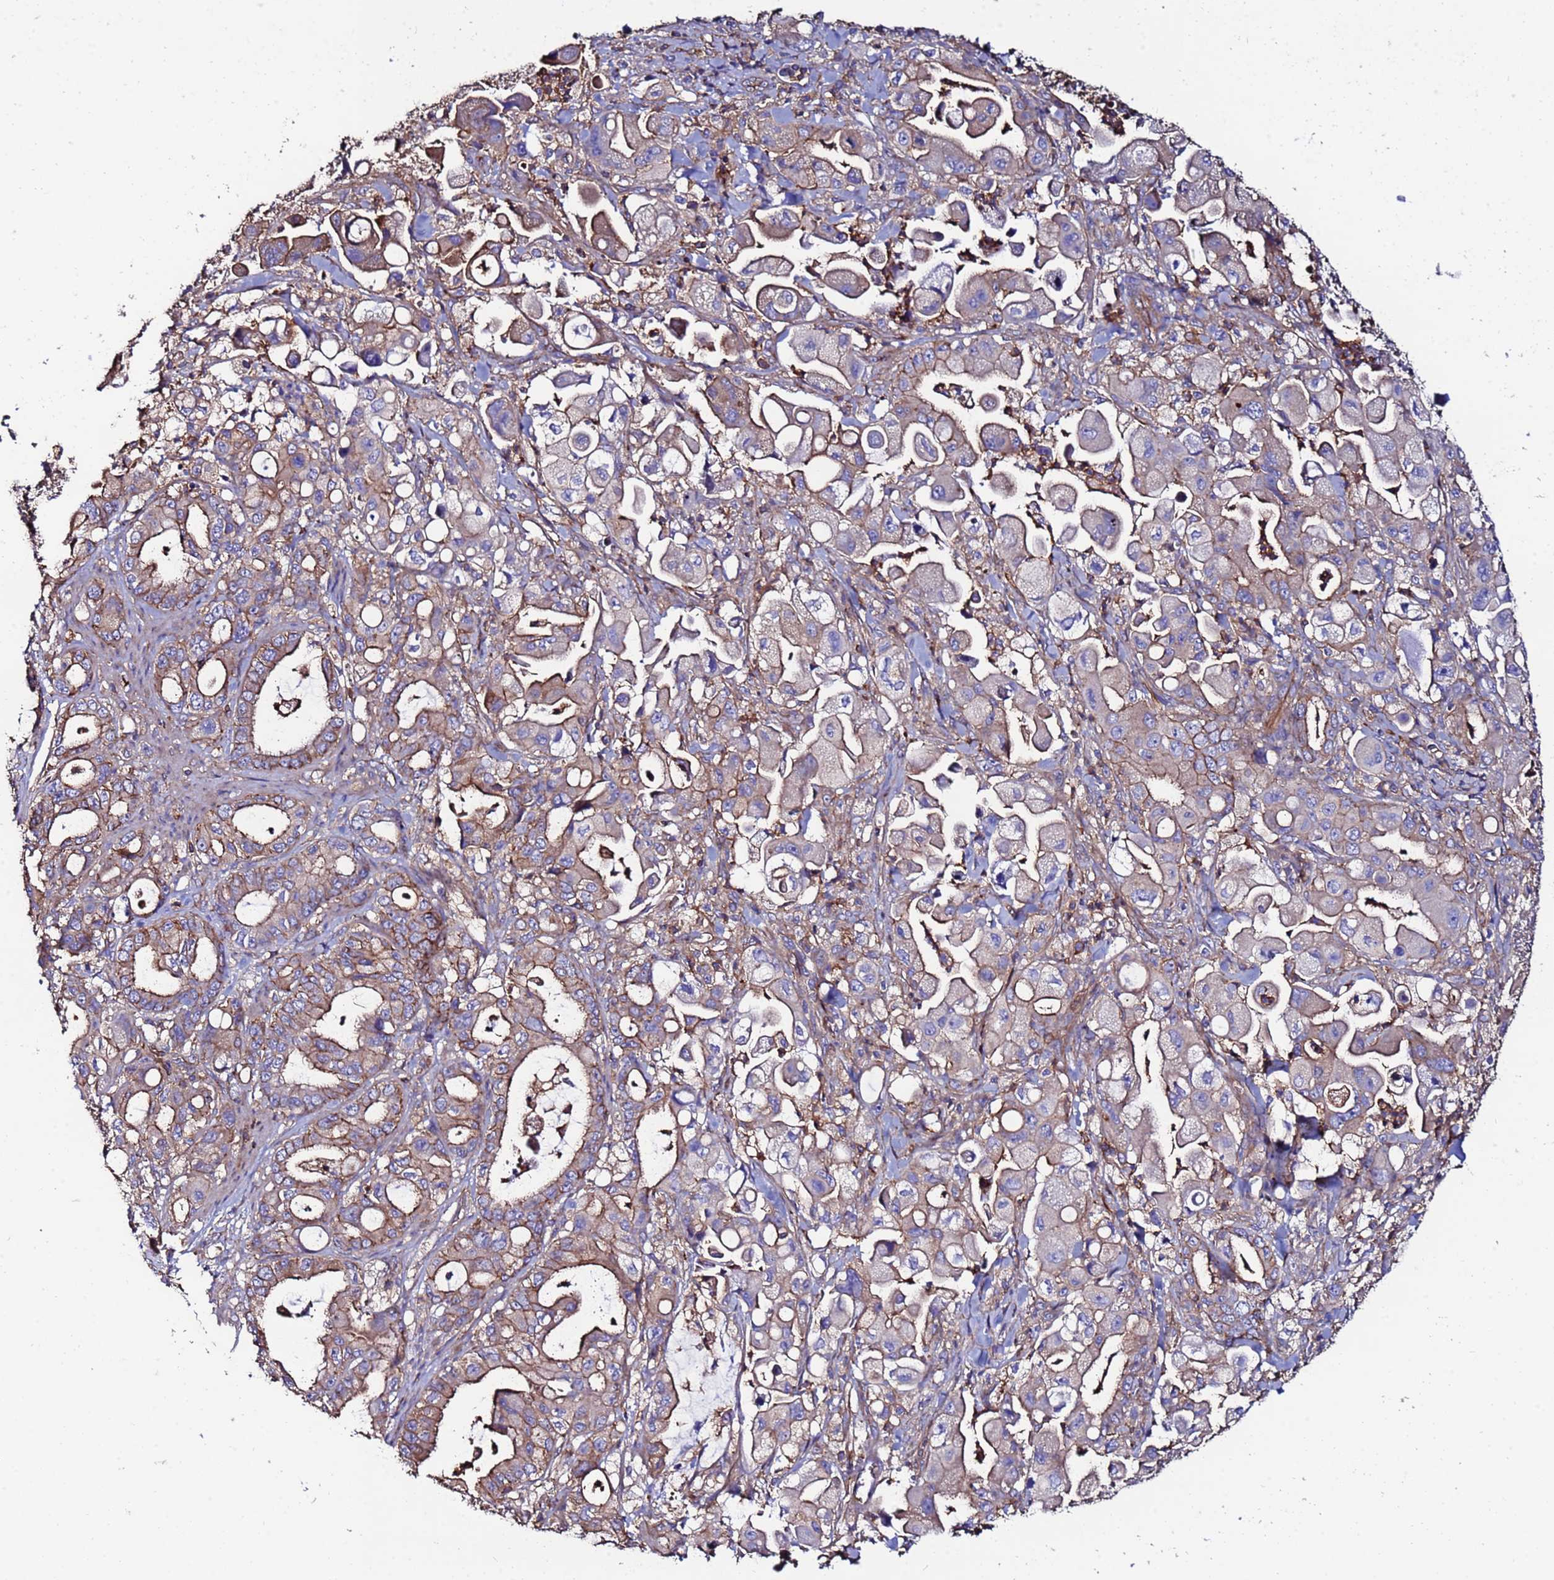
{"staining": {"intensity": "moderate", "quantity": "25%-75%", "location": "cytoplasmic/membranous"}, "tissue": "pancreatic cancer", "cell_type": "Tumor cells", "image_type": "cancer", "snomed": [{"axis": "morphology", "description": "Adenocarcinoma, NOS"}, {"axis": "topography", "description": "Pancreas"}], "caption": "DAB (3,3'-diaminobenzidine) immunohistochemical staining of human pancreatic cancer shows moderate cytoplasmic/membranous protein positivity in approximately 25%-75% of tumor cells. Using DAB (3,3'-diaminobenzidine) (brown) and hematoxylin (blue) stains, captured at high magnification using brightfield microscopy.", "gene": "POTEE", "patient": {"sex": "male", "age": 68}}